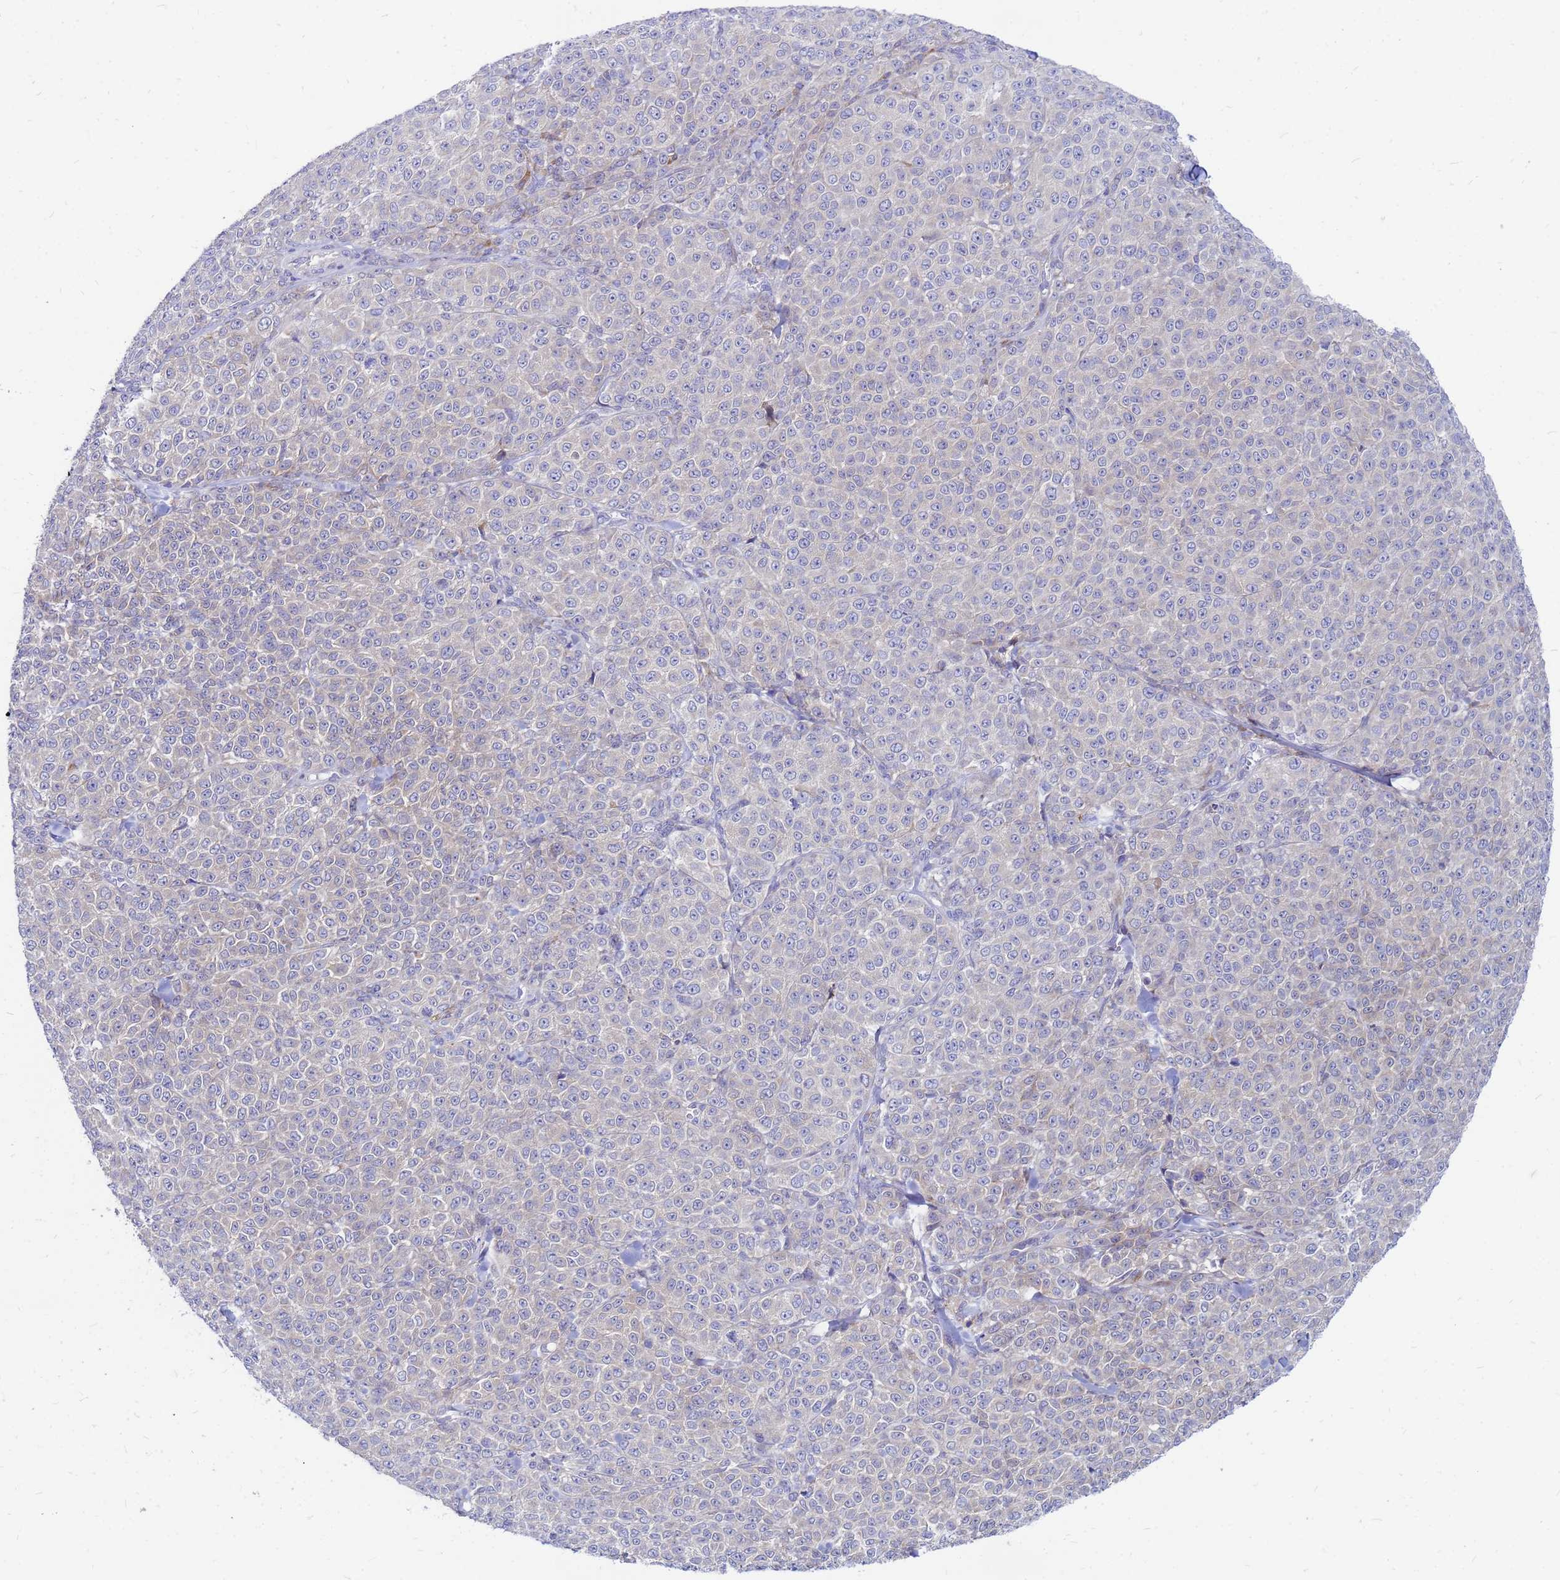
{"staining": {"intensity": "weak", "quantity": "<25%", "location": "cytoplasmic/membranous"}, "tissue": "melanoma", "cell_type": "Tumor cells", "image_type": "cancer", "snomed": [{"axis": "morphology", "description": "Normal tissue, NOS"}, {"axis": "morphology", "description": "Malignant melanoma, NOS"}, {"axis": "topography", "description": "Skin"}], "caption": "Tumor cells are negative for protein expression in human melanoma.", "gene": "FHIP1A", "patient": {"sex": "female", "age": 34}}